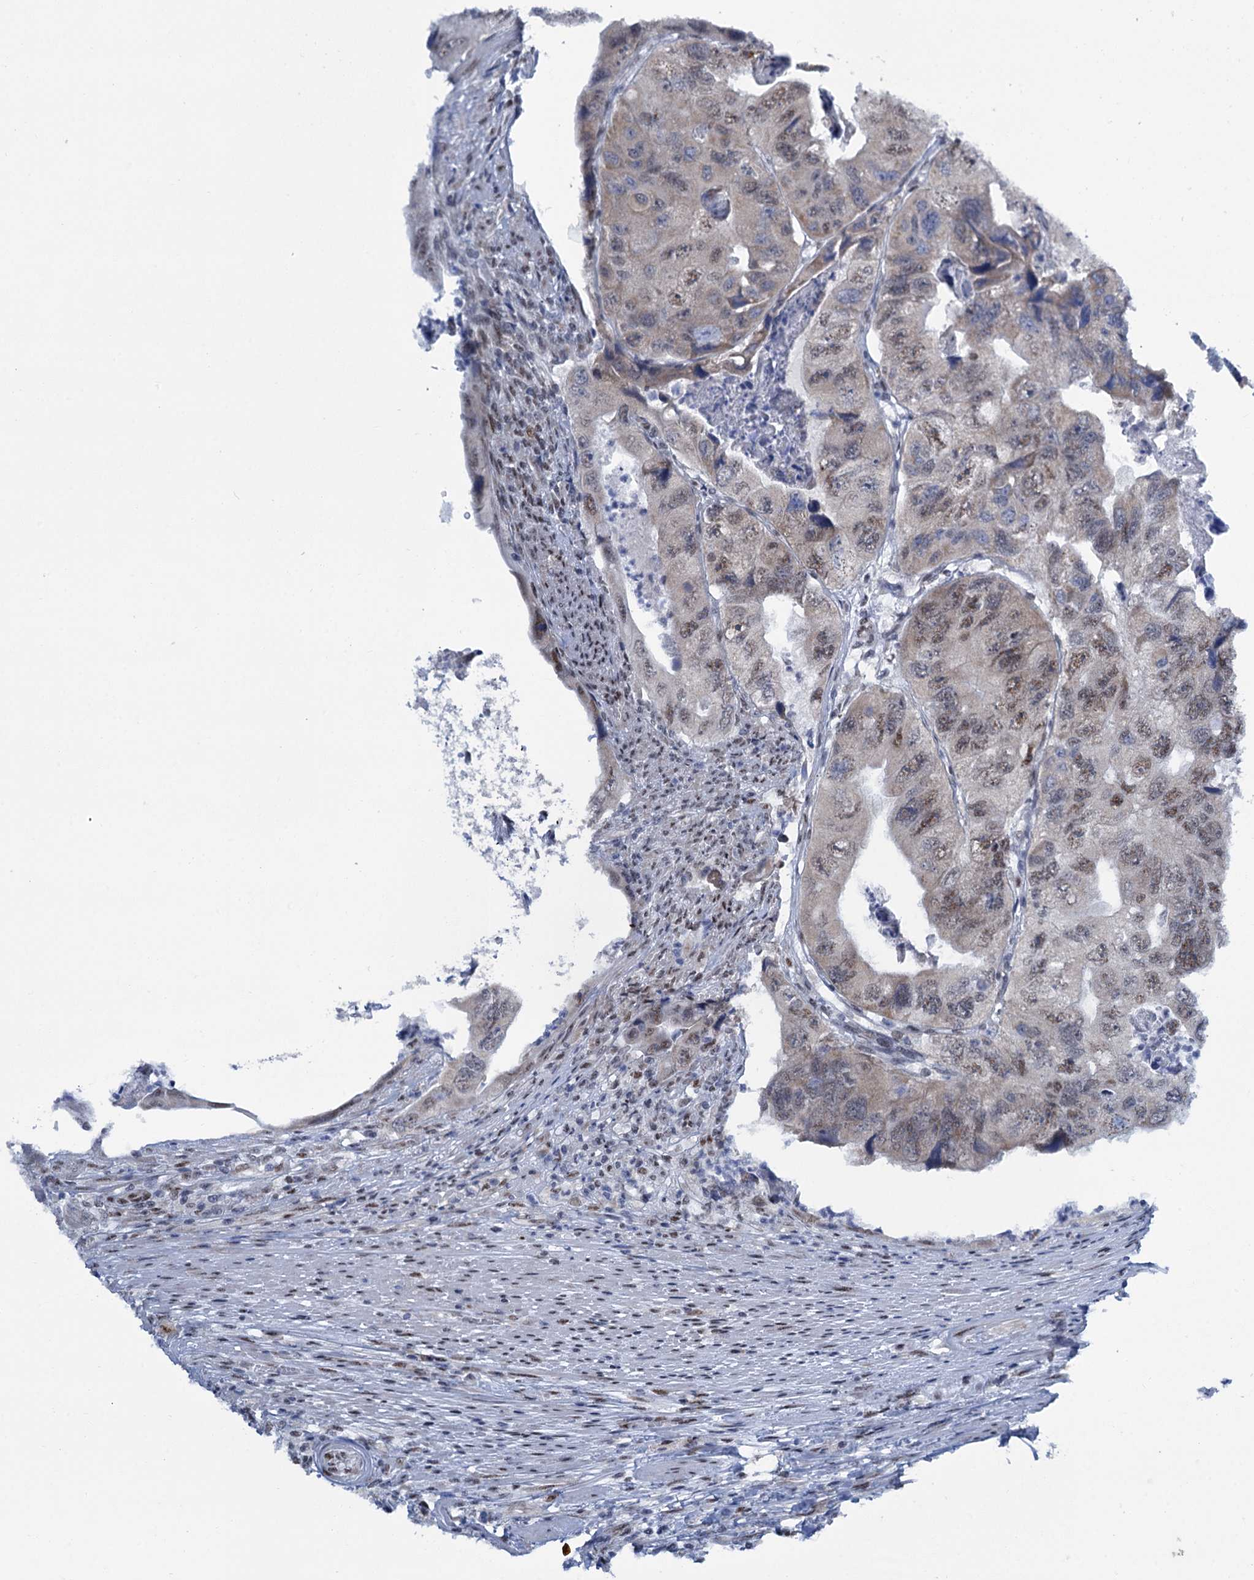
{"staining": {"intensity": "moderate", "quantity": "25%-75%", "location": "nuclear"}, "tissue": "colorectal cancer", "cell_type": "Tumor cells", "image_type": "cancer", "snomed": [{"axis": "morphology", "description": "Adenocarcinoma, NOS"}, {"axis": "topography", "description": "Rectum"}], "caption": "Protein expression analysis of human colorectal cancer reveals moderate nuclear expression in about 25%-75% of tumor cells.", "gene": "SREK1", "patient": {"sex": "male", "age": 63}}